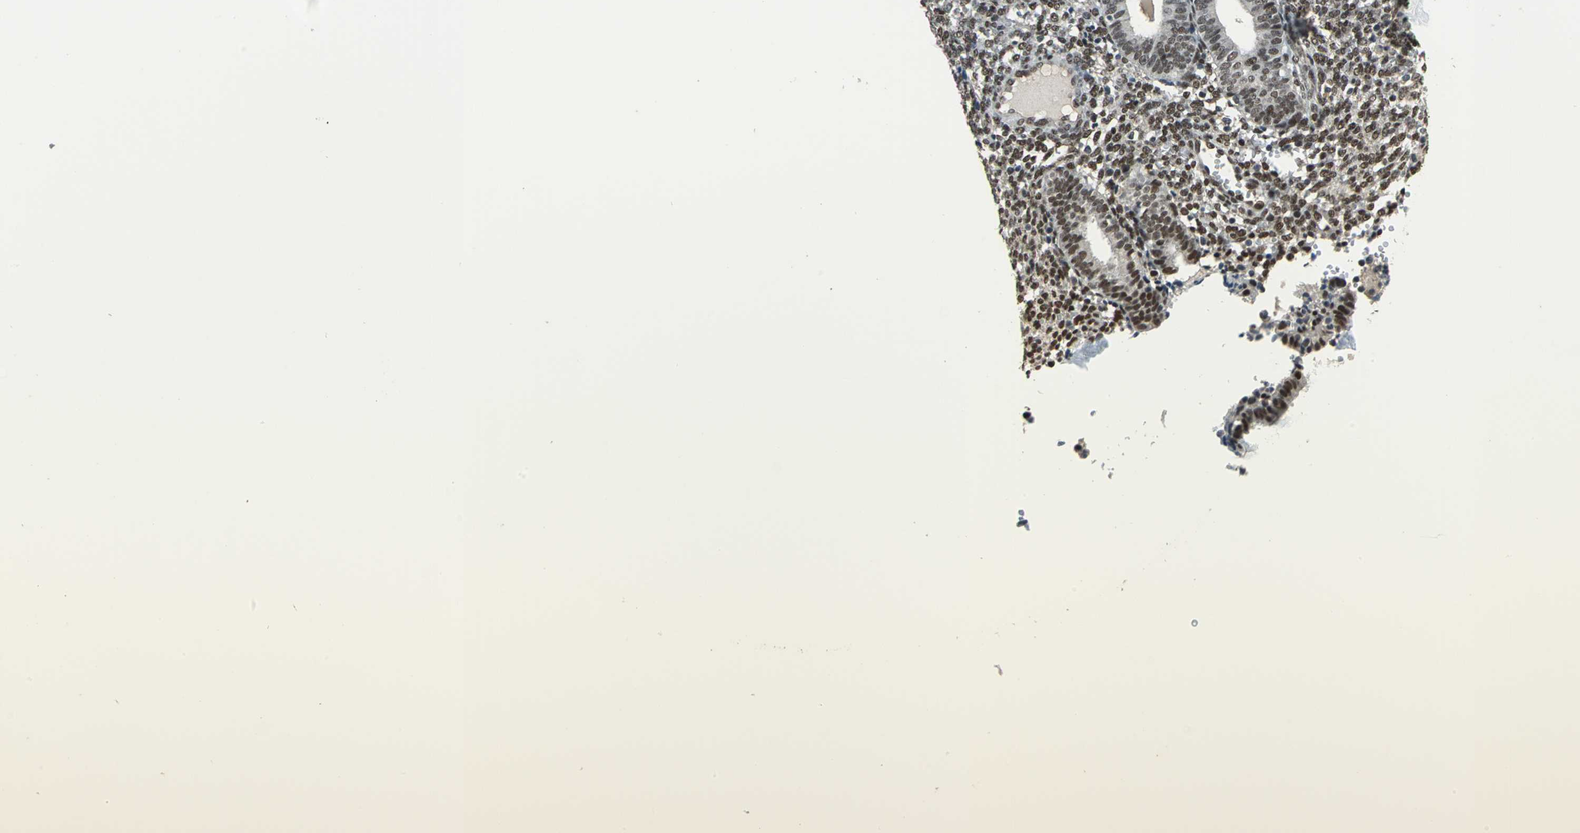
{"staining": {"intensity": "moderate", "quantity": ">75%", "location": "nuclear"}, "tissue": "endometrium", "cell_type": "Cells in endometrial stroma", "image_type": "normal", "snomed": [{"axis": "morphology", "description": "Normal tissue, NOS"}, {"axis": "topography", "description": "Endometrium"}], "caption": "Immunohistochemistry image of normal endometrium stained for a protein (brown), which reveals medium levels of moderate nuclear expression in about >75% of cells in endometrial stroma.", "gene": "ELF2", "patient": {"sex": "female", "age": 61}}